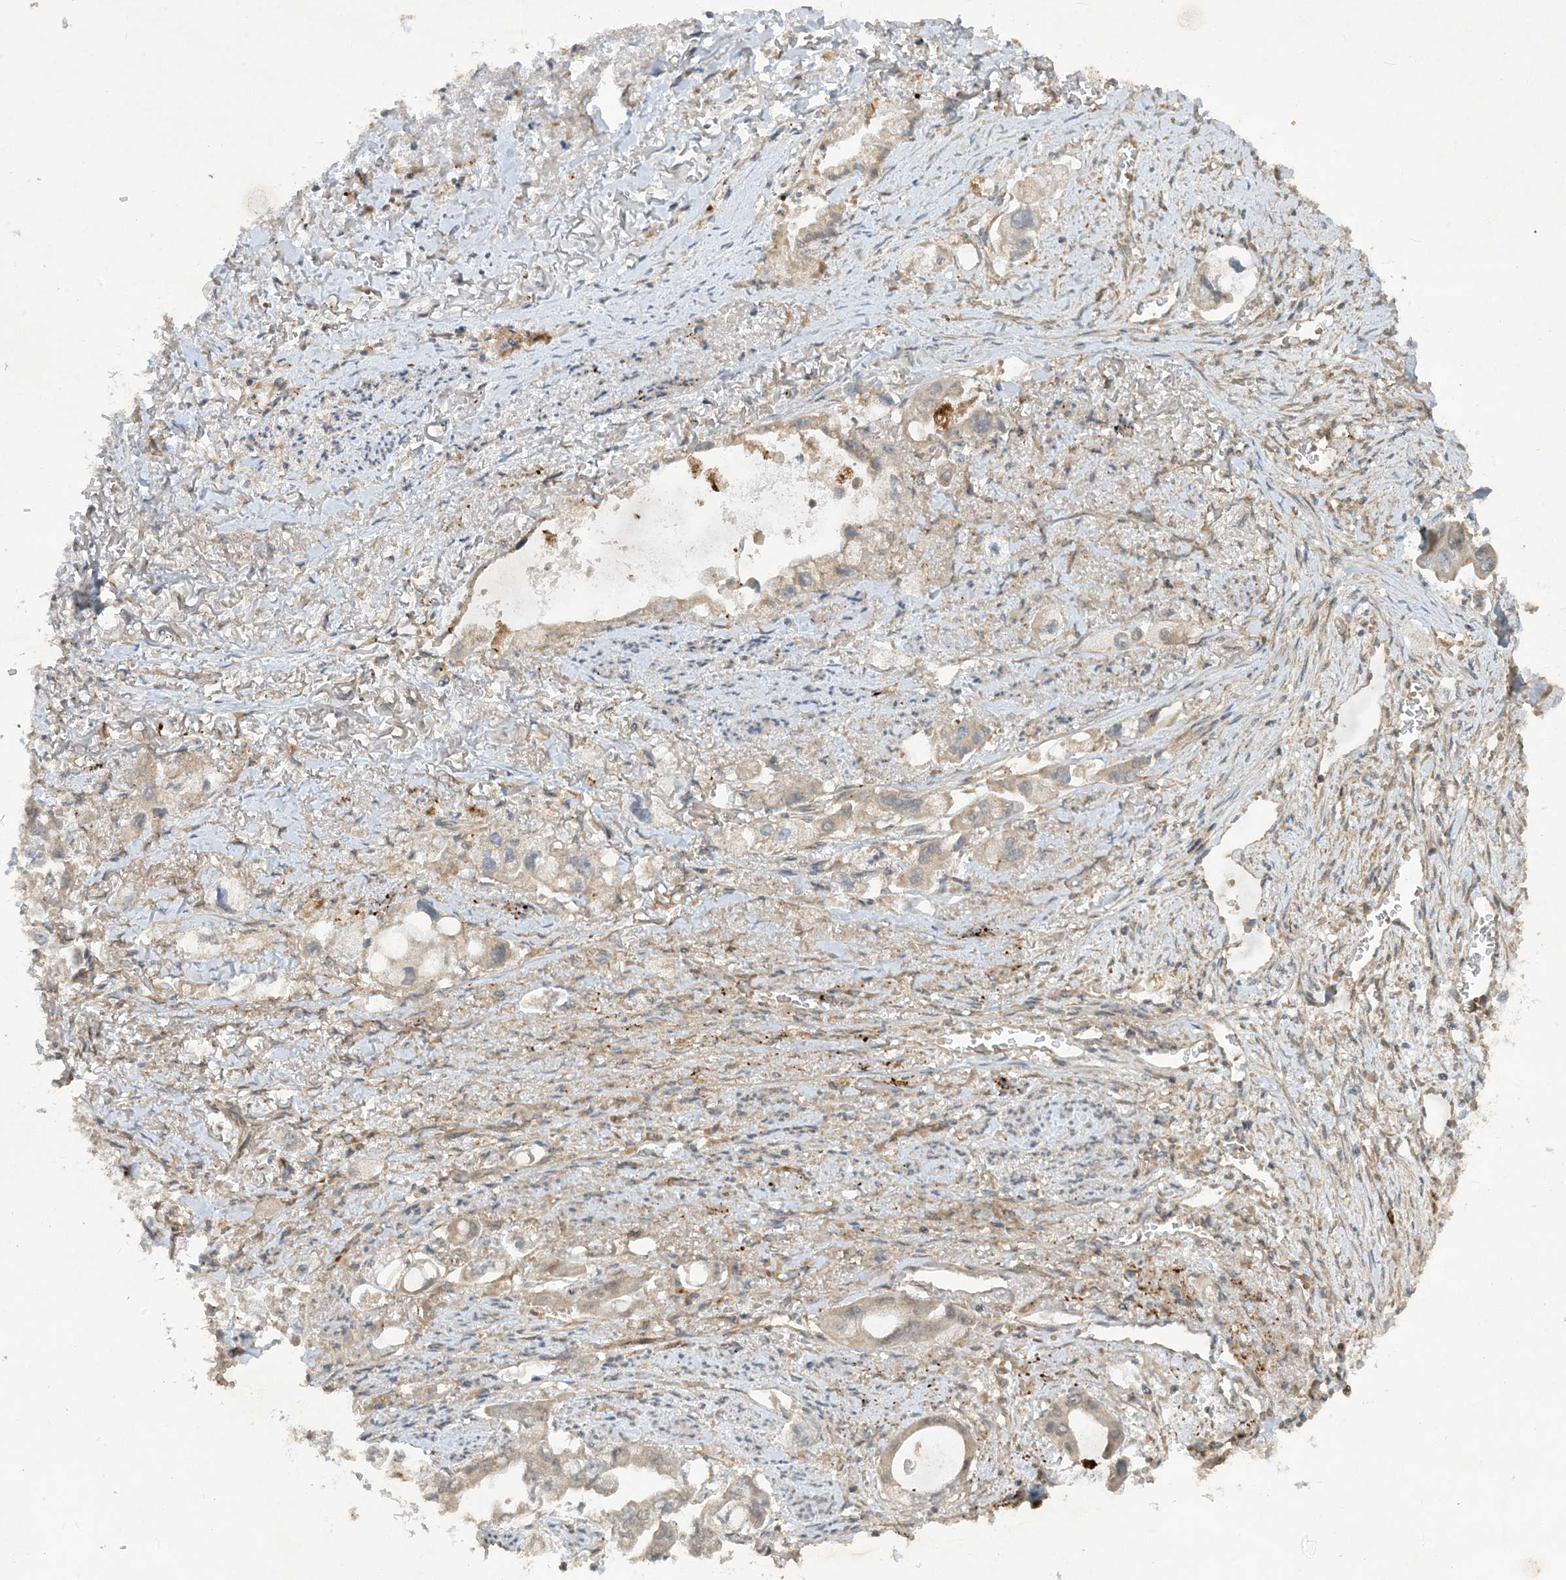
{"staining": {"intensity": "weak", "quantity": "<25%", "location": "cytoplasmic/membranous"}, "tissue": "stomach cancer", "cell_type": "Tumor cells", "image_type": "cancer", "snomed": [{"axis": "morphology", "description": "Adenocarcinoma, NOS"}, {"axis": "topography", "description": "Stomach"}], "caption": "DAB (3,3'-diaminobenzidine) immunohistochemical staining of human stomach cancer (adenocarcinoma) displays no significant staining in tumor cells.", "gene": "STAM2", "patient": {"sex": "male", "age": 62}}